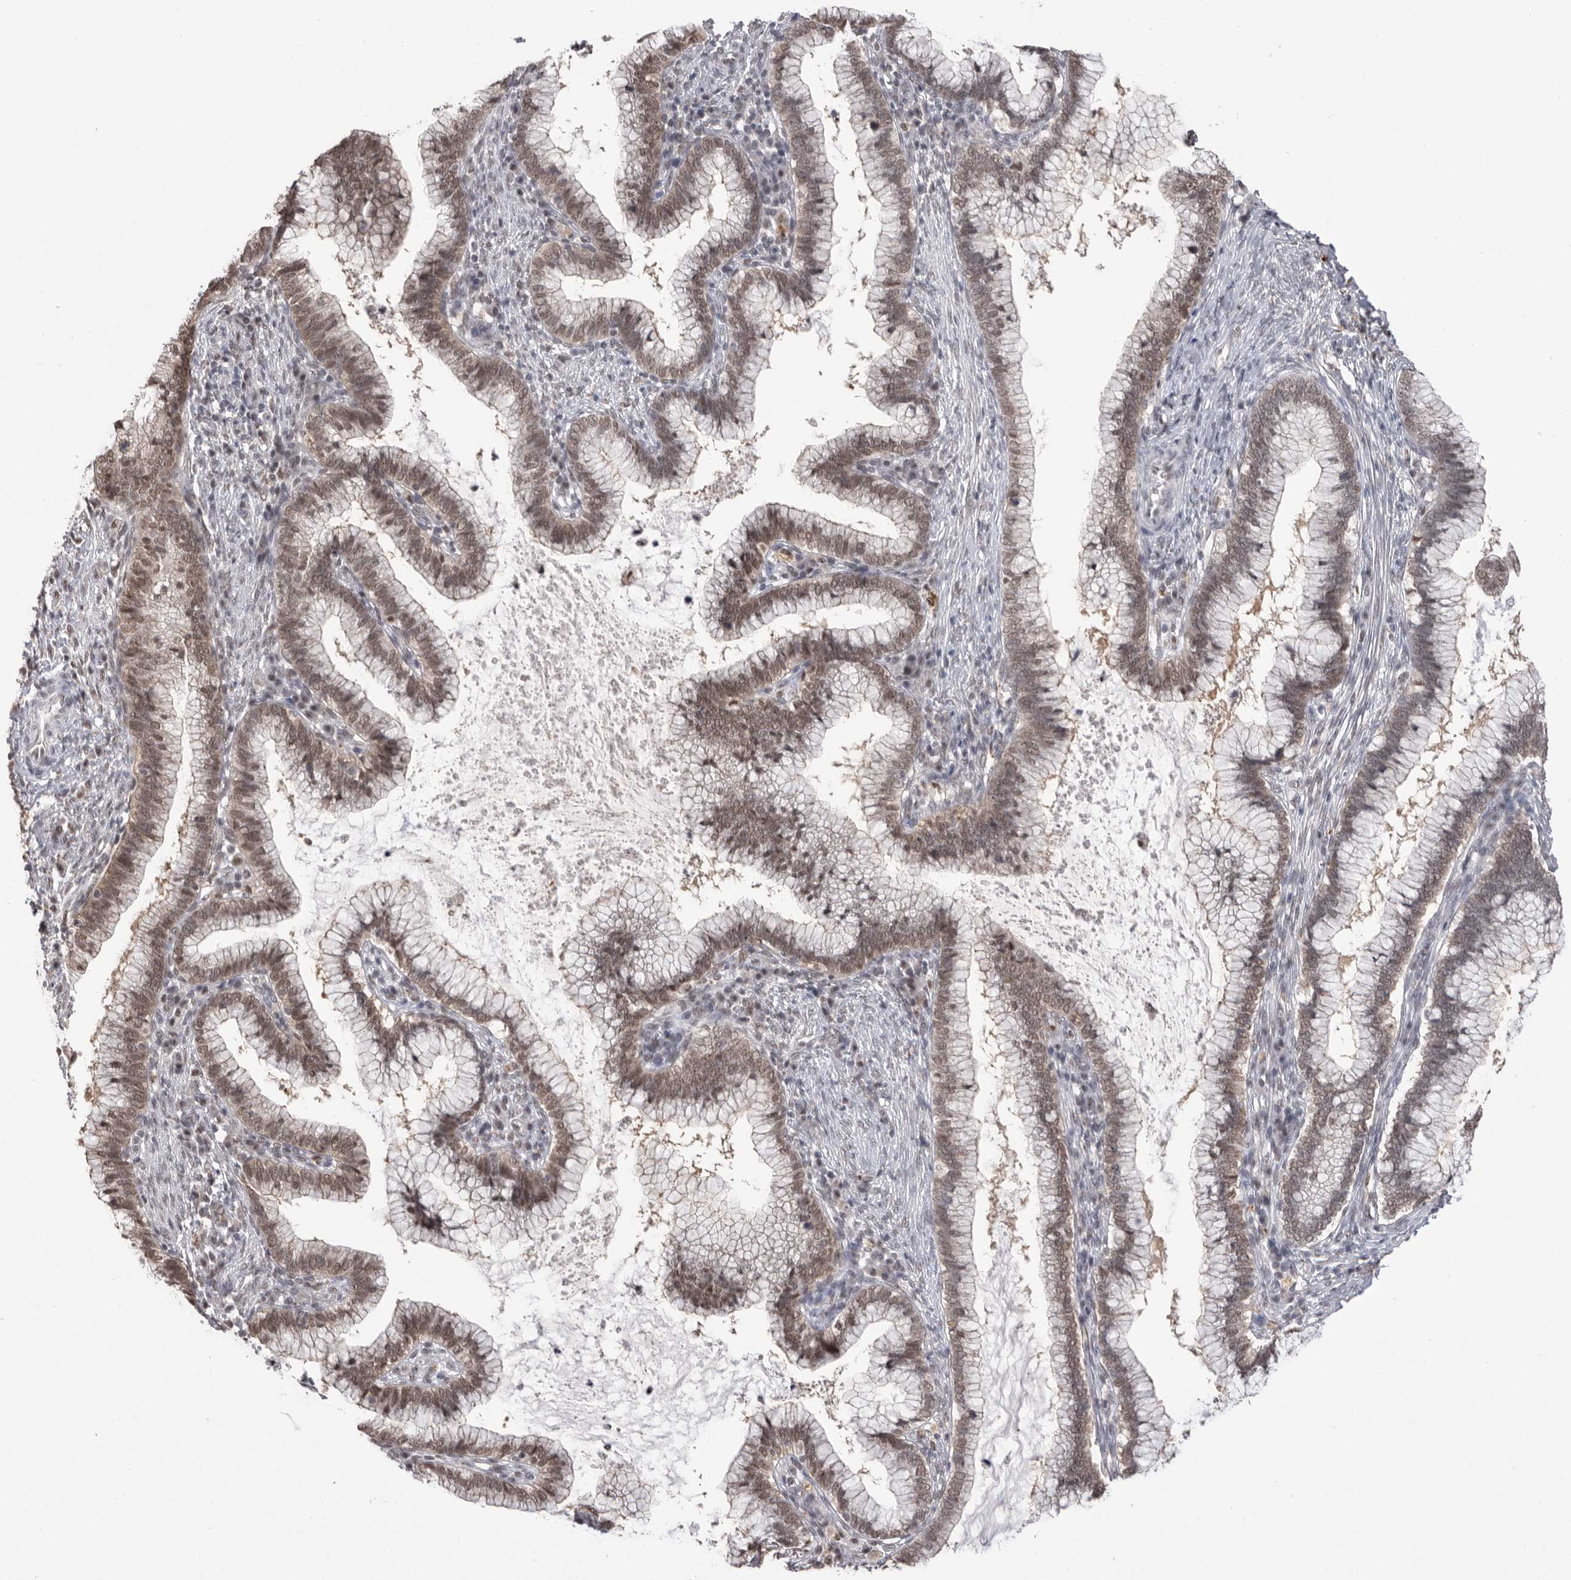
{"staining": {"intensity": "moderate", "quantity": ">75%", "location": "nuclear"}, "tissue": "cervical cancer", "cell_type": "Tumor cells", "image_type": "cancer", "snomed": [{"axis": "morphology", "description": "Adenocarcinoma, NOS"}, {"axis": "topography", "description": "Cervix"}], "caption": "This histopathology image reveals adenocarcinoma (cervical) stained with IHC to label a protein in brown. The nuclear of tumor cells show moderate positivity for the protein. Nuclei are counter-stained blue.", "gene": "BCLAF3", "patient": {"sex": "female", "age": 36}}